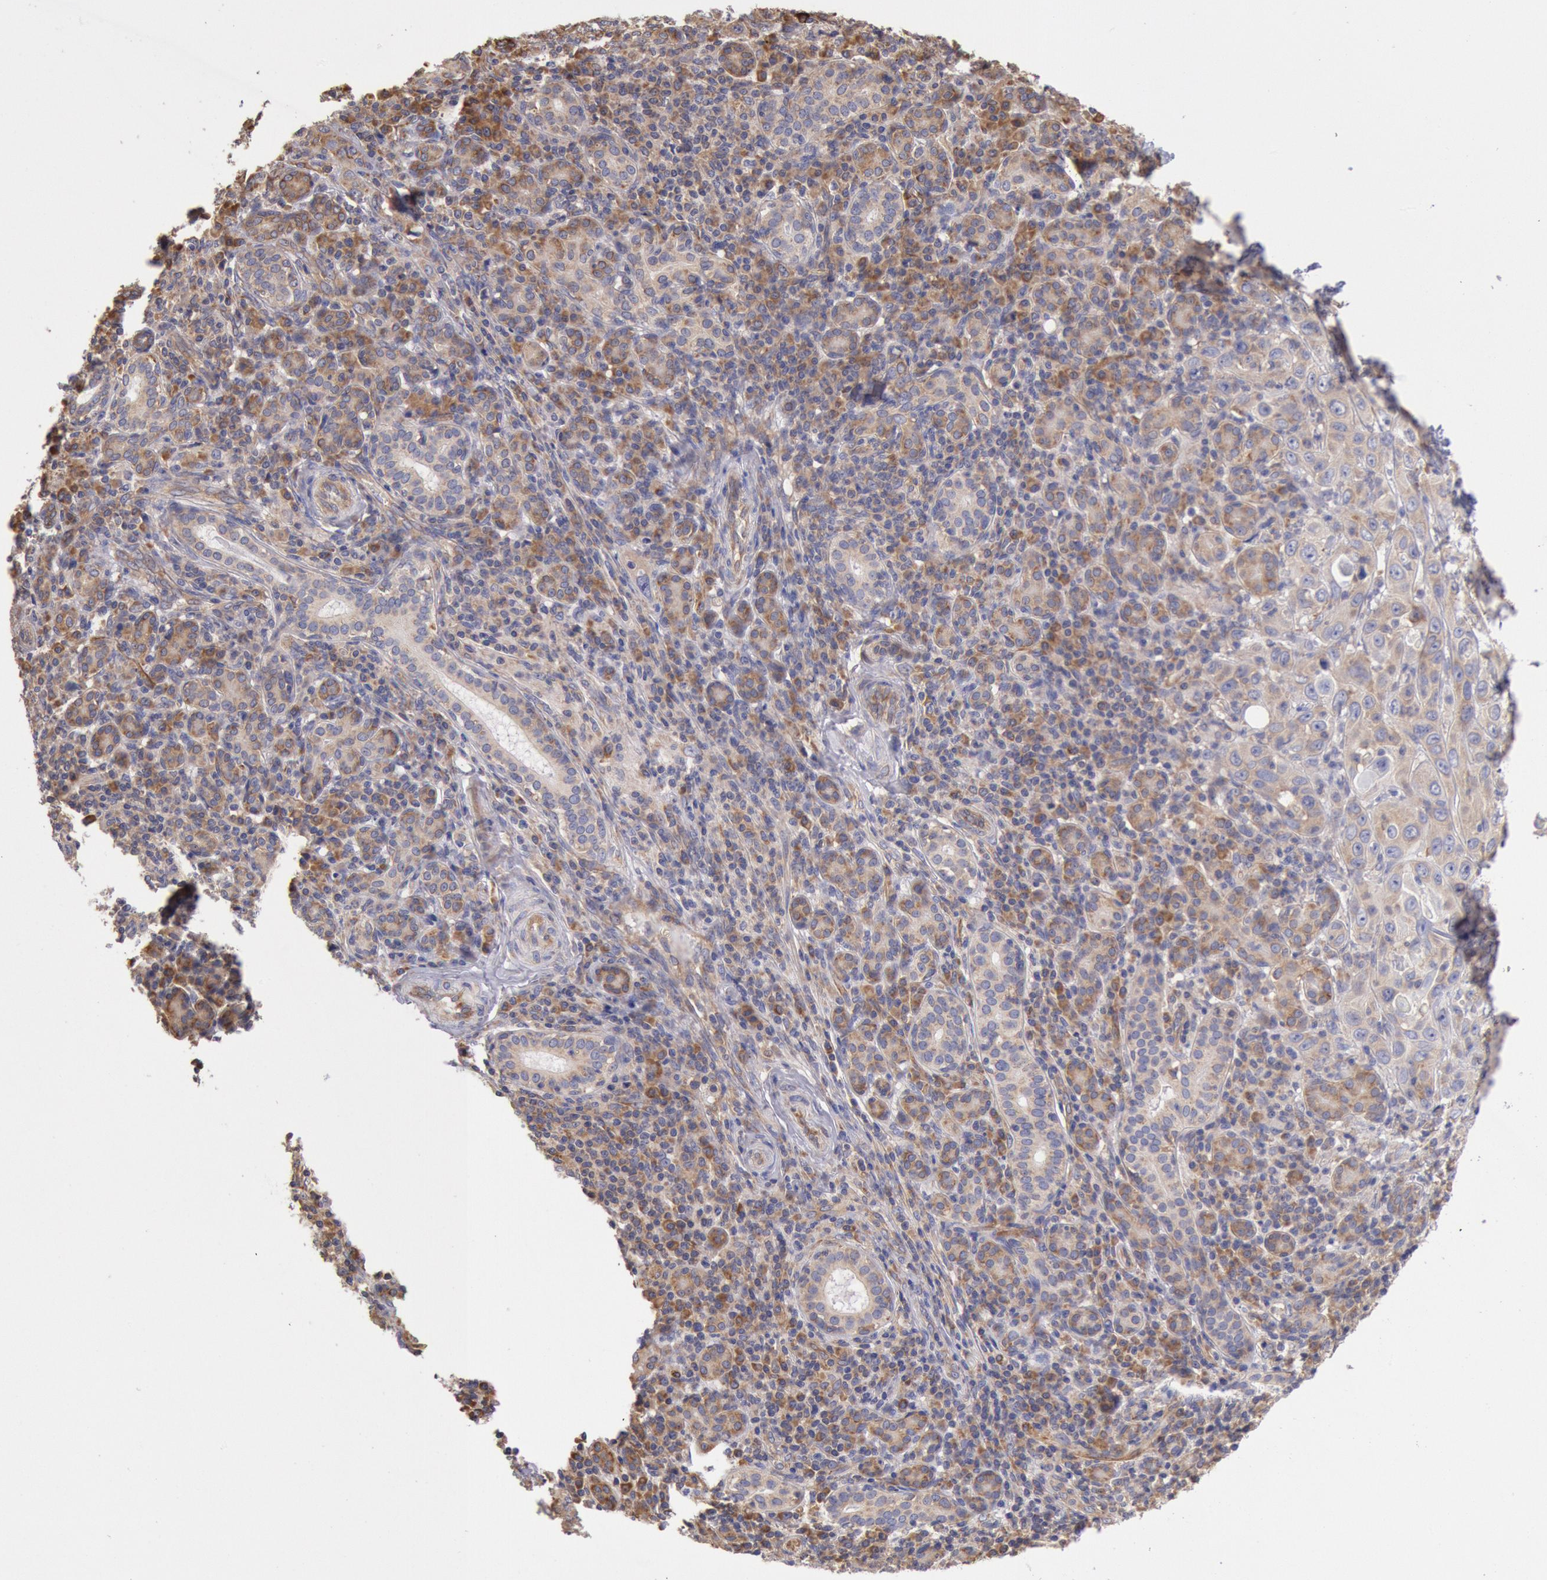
{"staining": {"intensity": "moderate", "quantity": ">75%", "location": "cytoplasmic/membranous"}, "tissue": "skin cancer", "cell_type": "Tumor cells", "image_type": "cancer", "snomed": [{"axis": "morphology", "description": "Squamous cell carcinoma, NOS"}, {"axis": "topography", "description": "Skin"}], "caption": "High-power microscopy captured an IHC image of skin cancer (squamous cell carcinoma), revealing moderate cytoplasmic/membranous positivity in approximately >75% of tumor cells.", "gene": "DRG1", "patient": {"sex": "male", "age": 84}}